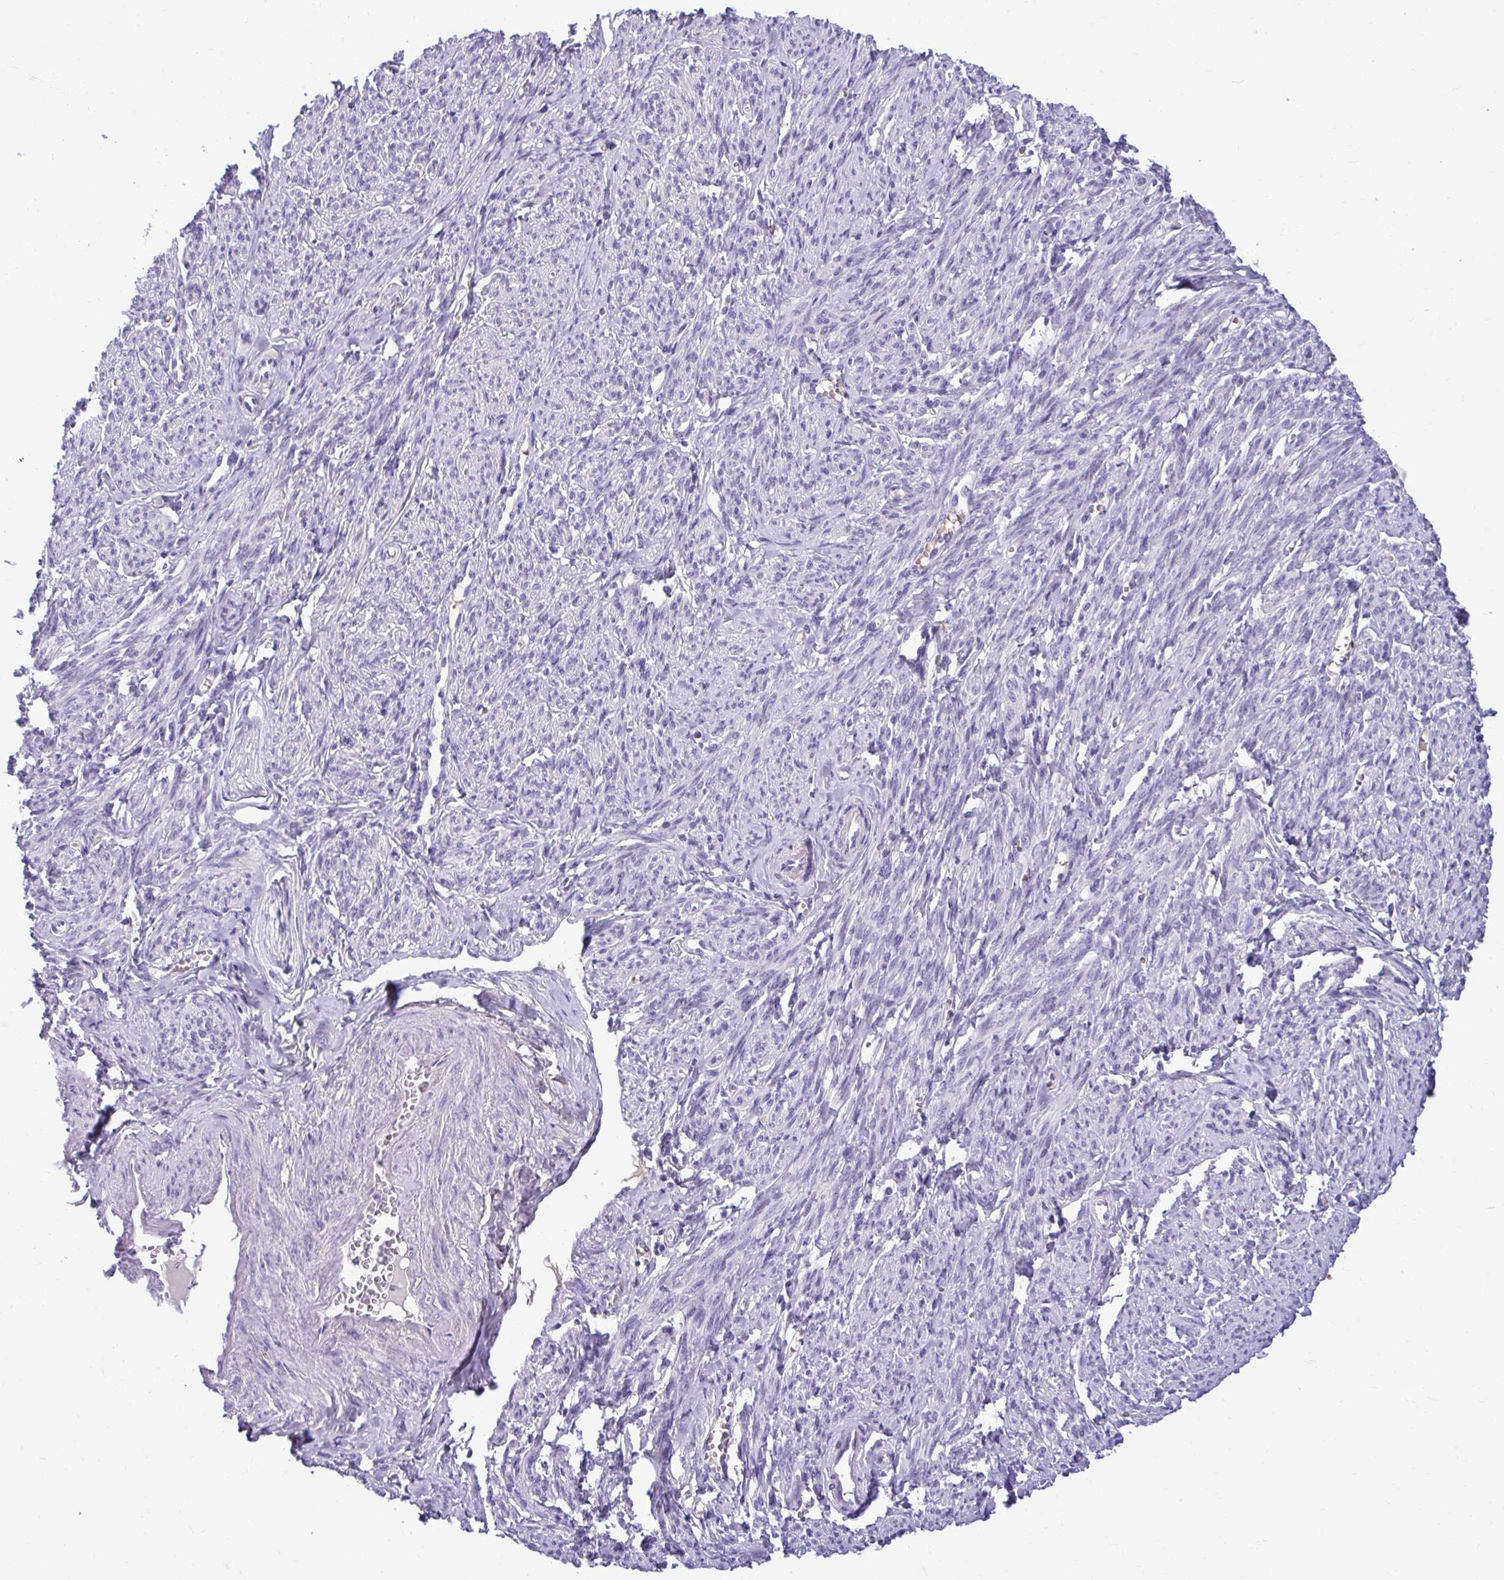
{"staining": {"intensity": "negative", "quantity": "none", "location": "none"}, "tissue": "smooth muscle", "cell_type": "Smooth muscle cells", "image_type": "normal", "snomed": [{"axis": "morphology", "description": "Normal tissue, NOS"}, {"axis": "topography", "description": "Smooth muscle"}], "caption": "IHC photomicrograph of unremarkable smooth muscle: human smooth muscle stained with DAB shows no significant protein positivity in smooth muscle cells.", "gene": "CDC20", "patient": {"sex": "female", "age": 65}}